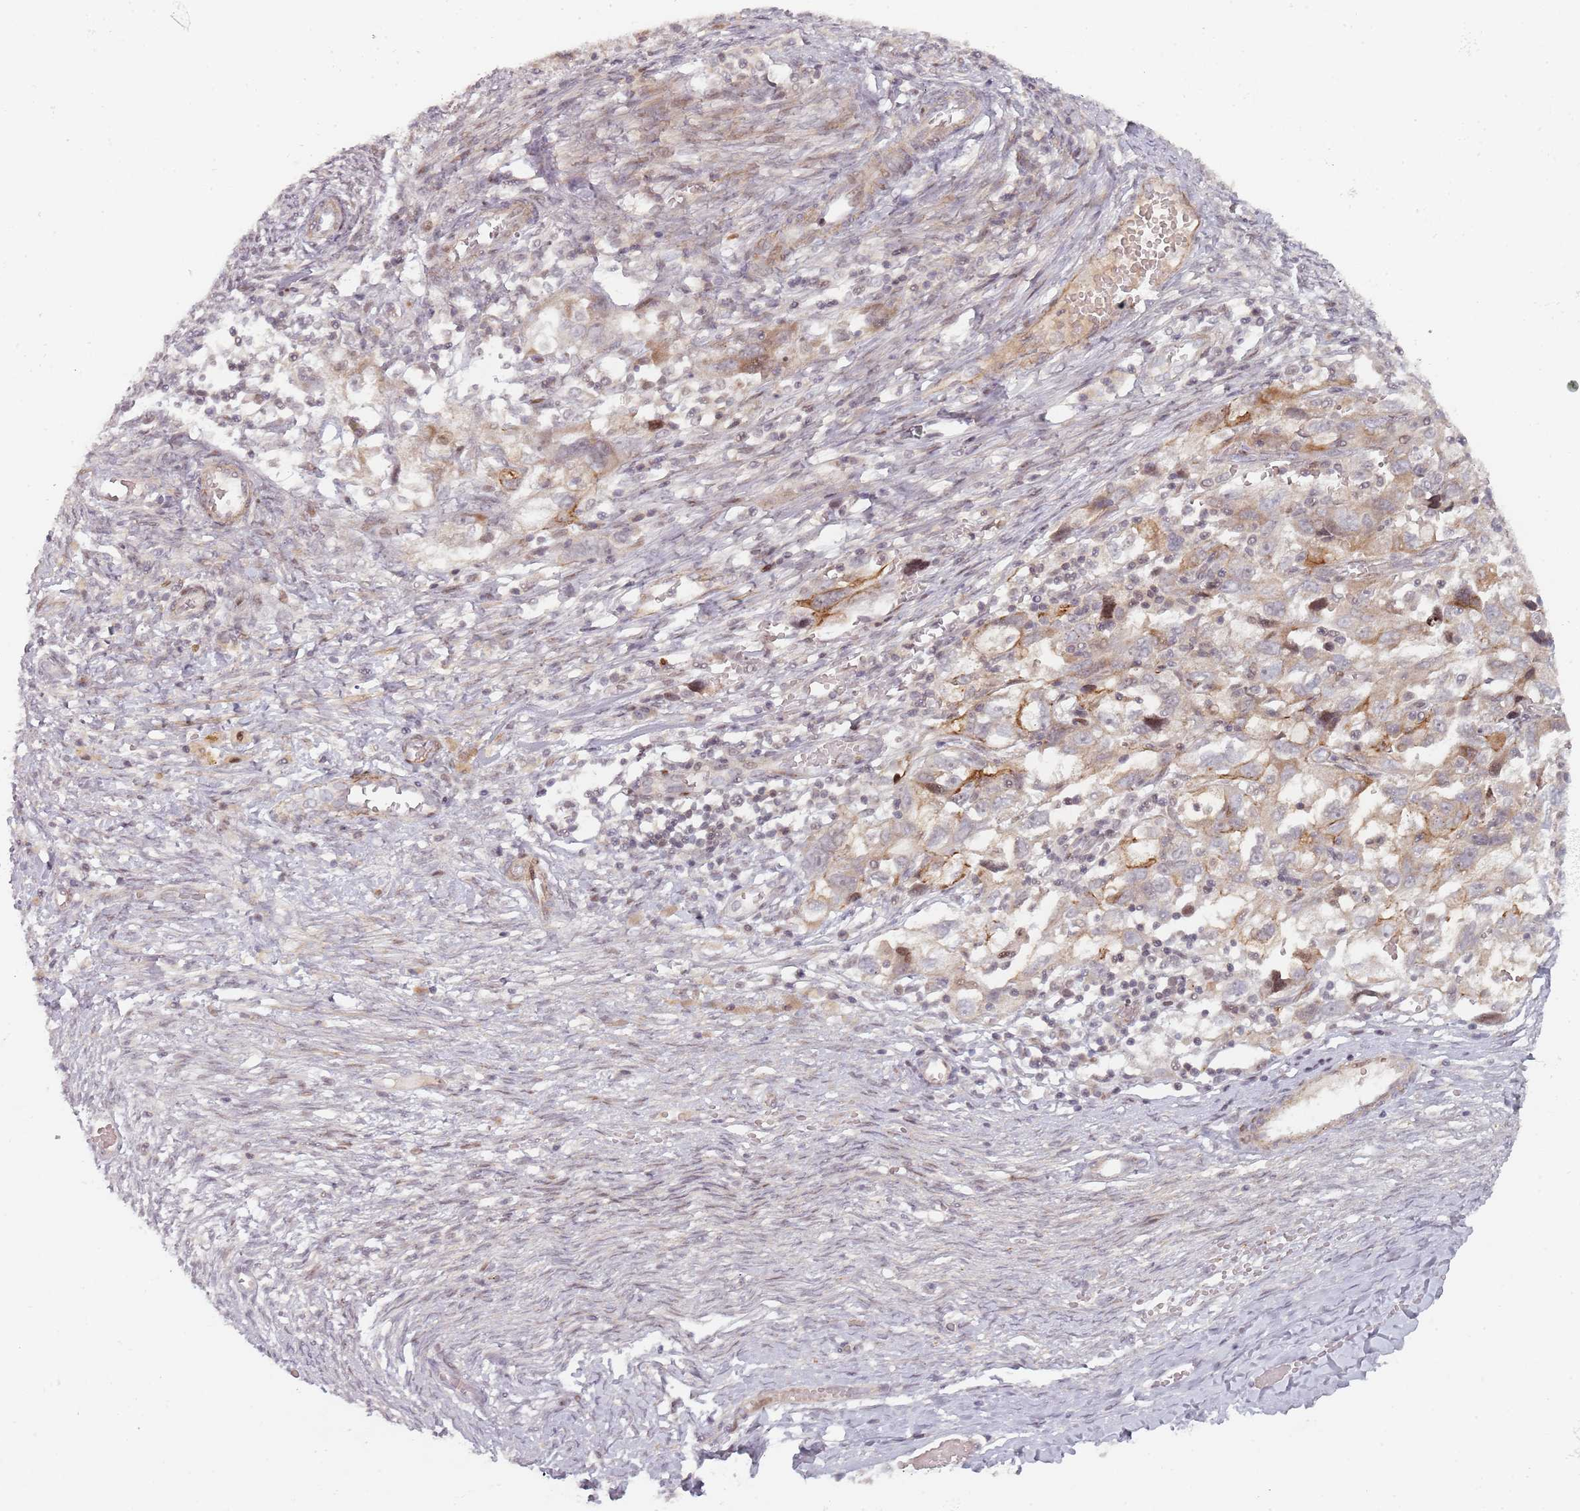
{"staining": {"intensity": "strong", "quantity": "<25%", "location": "cytoplasmic/membranous"}, "tissue": "ovarian cancer", "cell_type": "Tumor cells", "image_type": "cancer", "snomed": [{"axis": "morphology", "description": "Carcinoma, NOS"}, {"axis": "morphology", "description": "Cystadenocarcinoma, serous, NOS"}, {"axis": "topography", "description": "Ovary"}], "caption": "Immunohistochemical staining of human ovarian carcinoma reveals medium levels of strong cytoplasmic/membranous protein positivity in about <25% of tumor cells.", "gene": "RPS6KA2", "patient": {"sex": "female", "age": 69}}